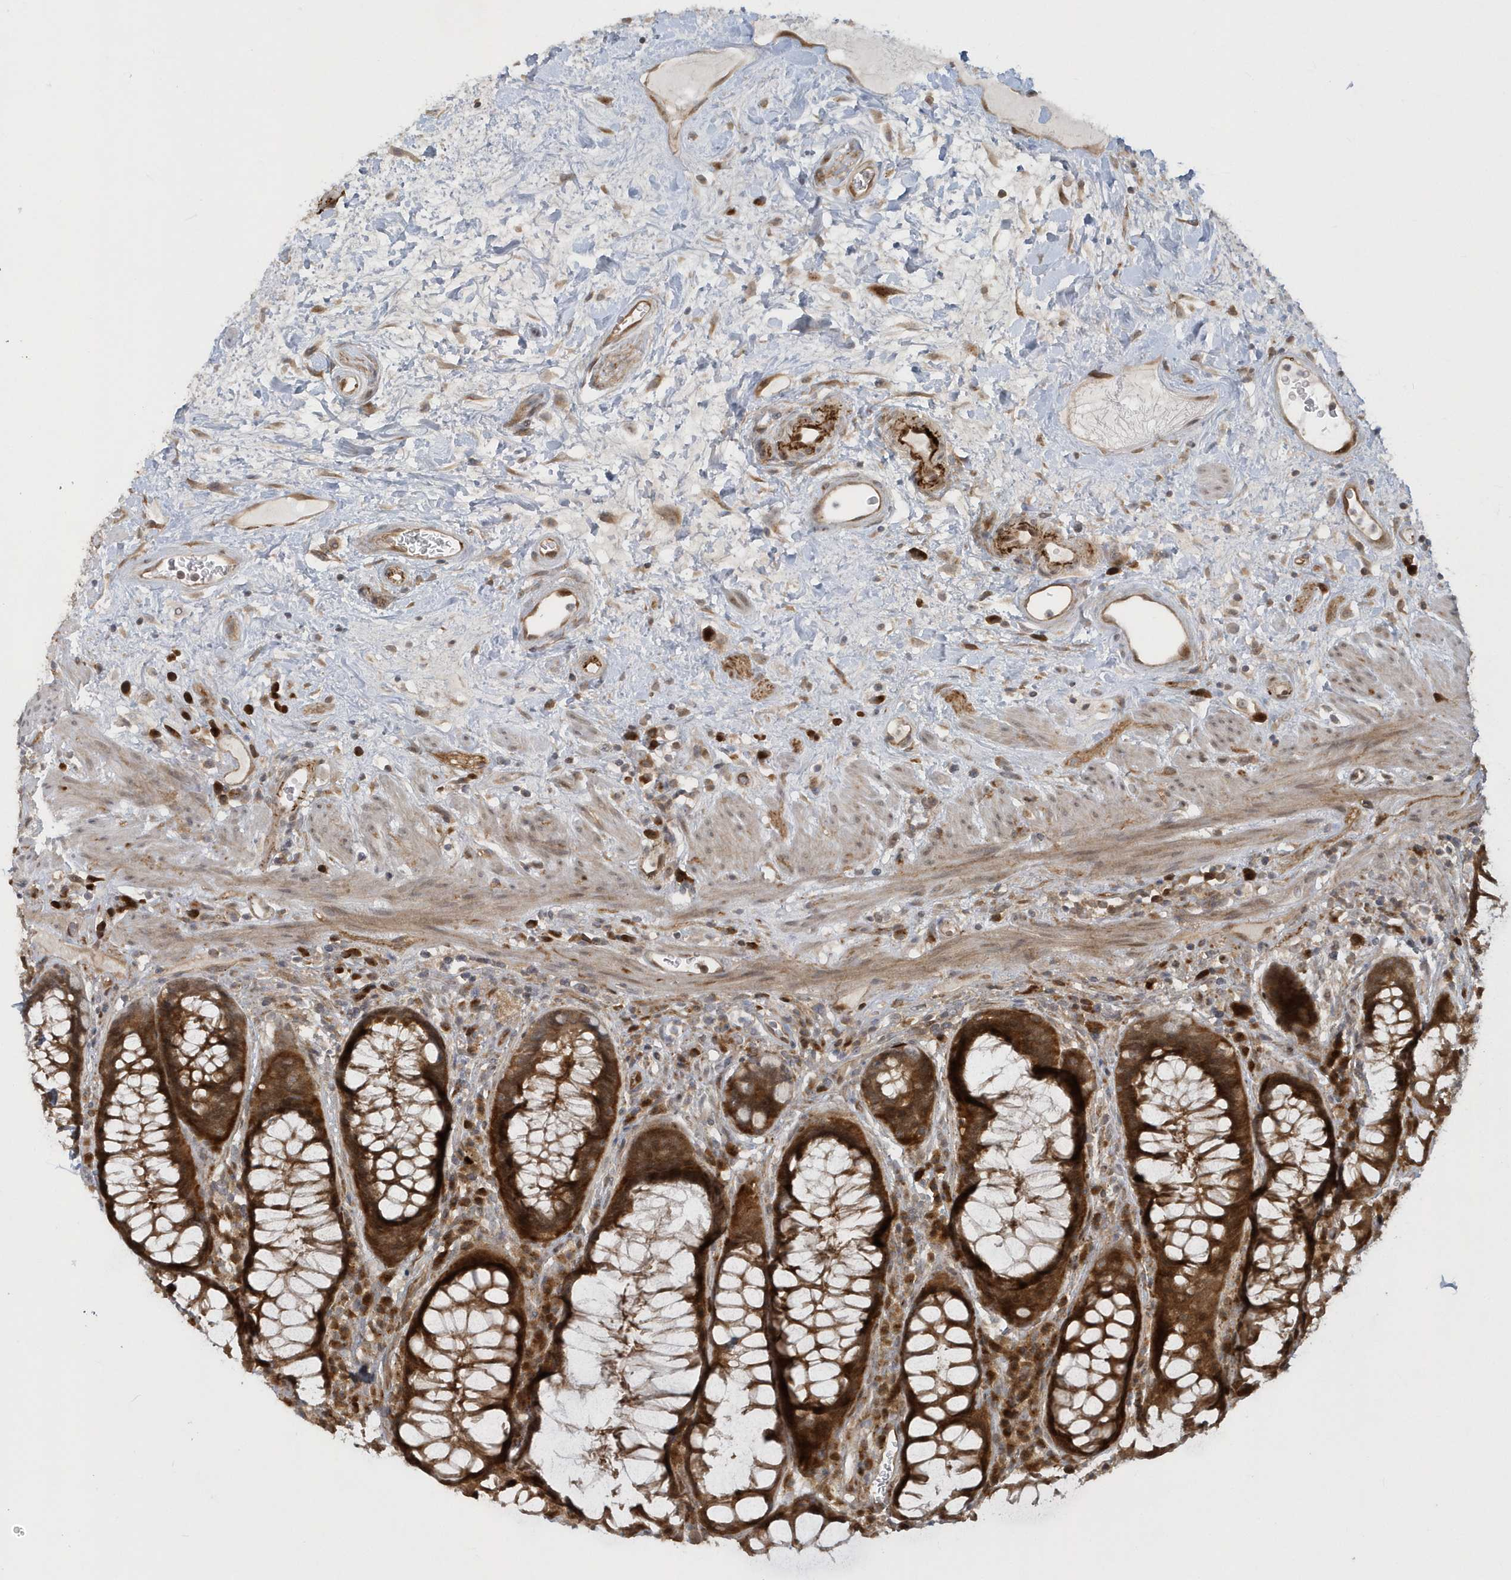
{"staining": {"intensity": "strong", "quantity": ">75%", "location": "cytoplasmic/membranous"}, "tissue": "rectum", "cell_type": "Glandular cells", "image_type": "normal", "snomed": [{"axis": "morphology", "description": "Normal tissue, NOS"}, {"axis": "topography", "description": "Rectum"}], "caption": "DAB immunohistochemical staining of normal rectum displays strong cytoplasmic/membranous protein staining in about >75% of glandular cells. The staining was performed using DAB (3,3'-diaminobenzidine), with brown indicating positive protein expression. Nuclei are stained blue with hematoxylin.", "gene": "ATG4A", "patient": {"sex": "male", "age": 64}}